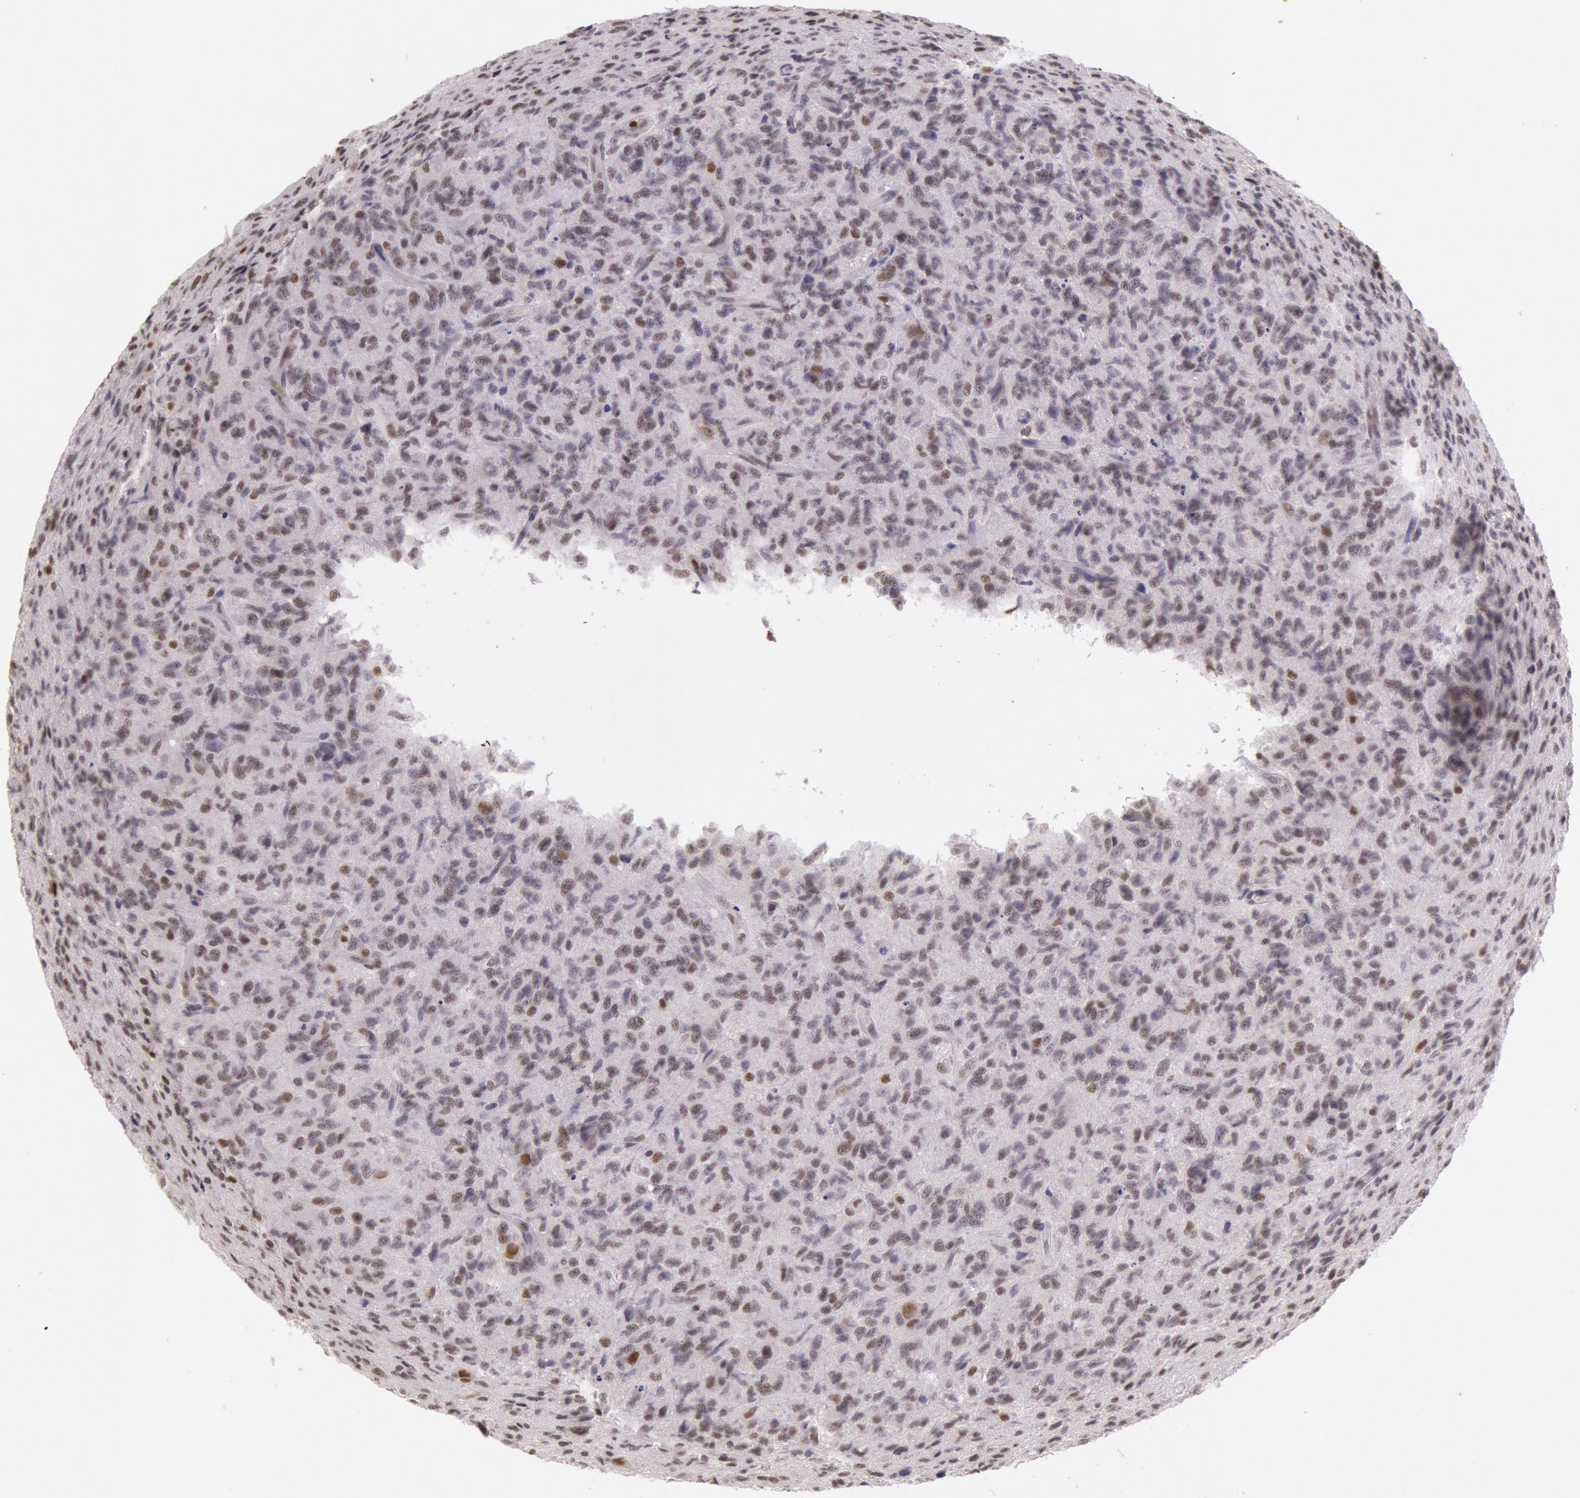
{"staining": {"intensity": "weak", "quantity": "25%-75%", "location": "nuclear"}, "tissue": "glioma", "cell_type": "Tumor cells", "image_type": "cancer", "snomed": [{"axis": "morphology", "description": "Glioma, malignant, High grade"}, {"axis": "topography", "description": "Brain"}], "caption": "High-magnification brightfield microscopy of malignant glioma (high-grade) stained with DAB (brown) and counterstained with hematoxylin (blue). tumor cells exhibit weak nuclear positivity is identified in about25%-75% of cells.", "gene": "ESS2", "patient": {"sex": "male", "age": 36}}